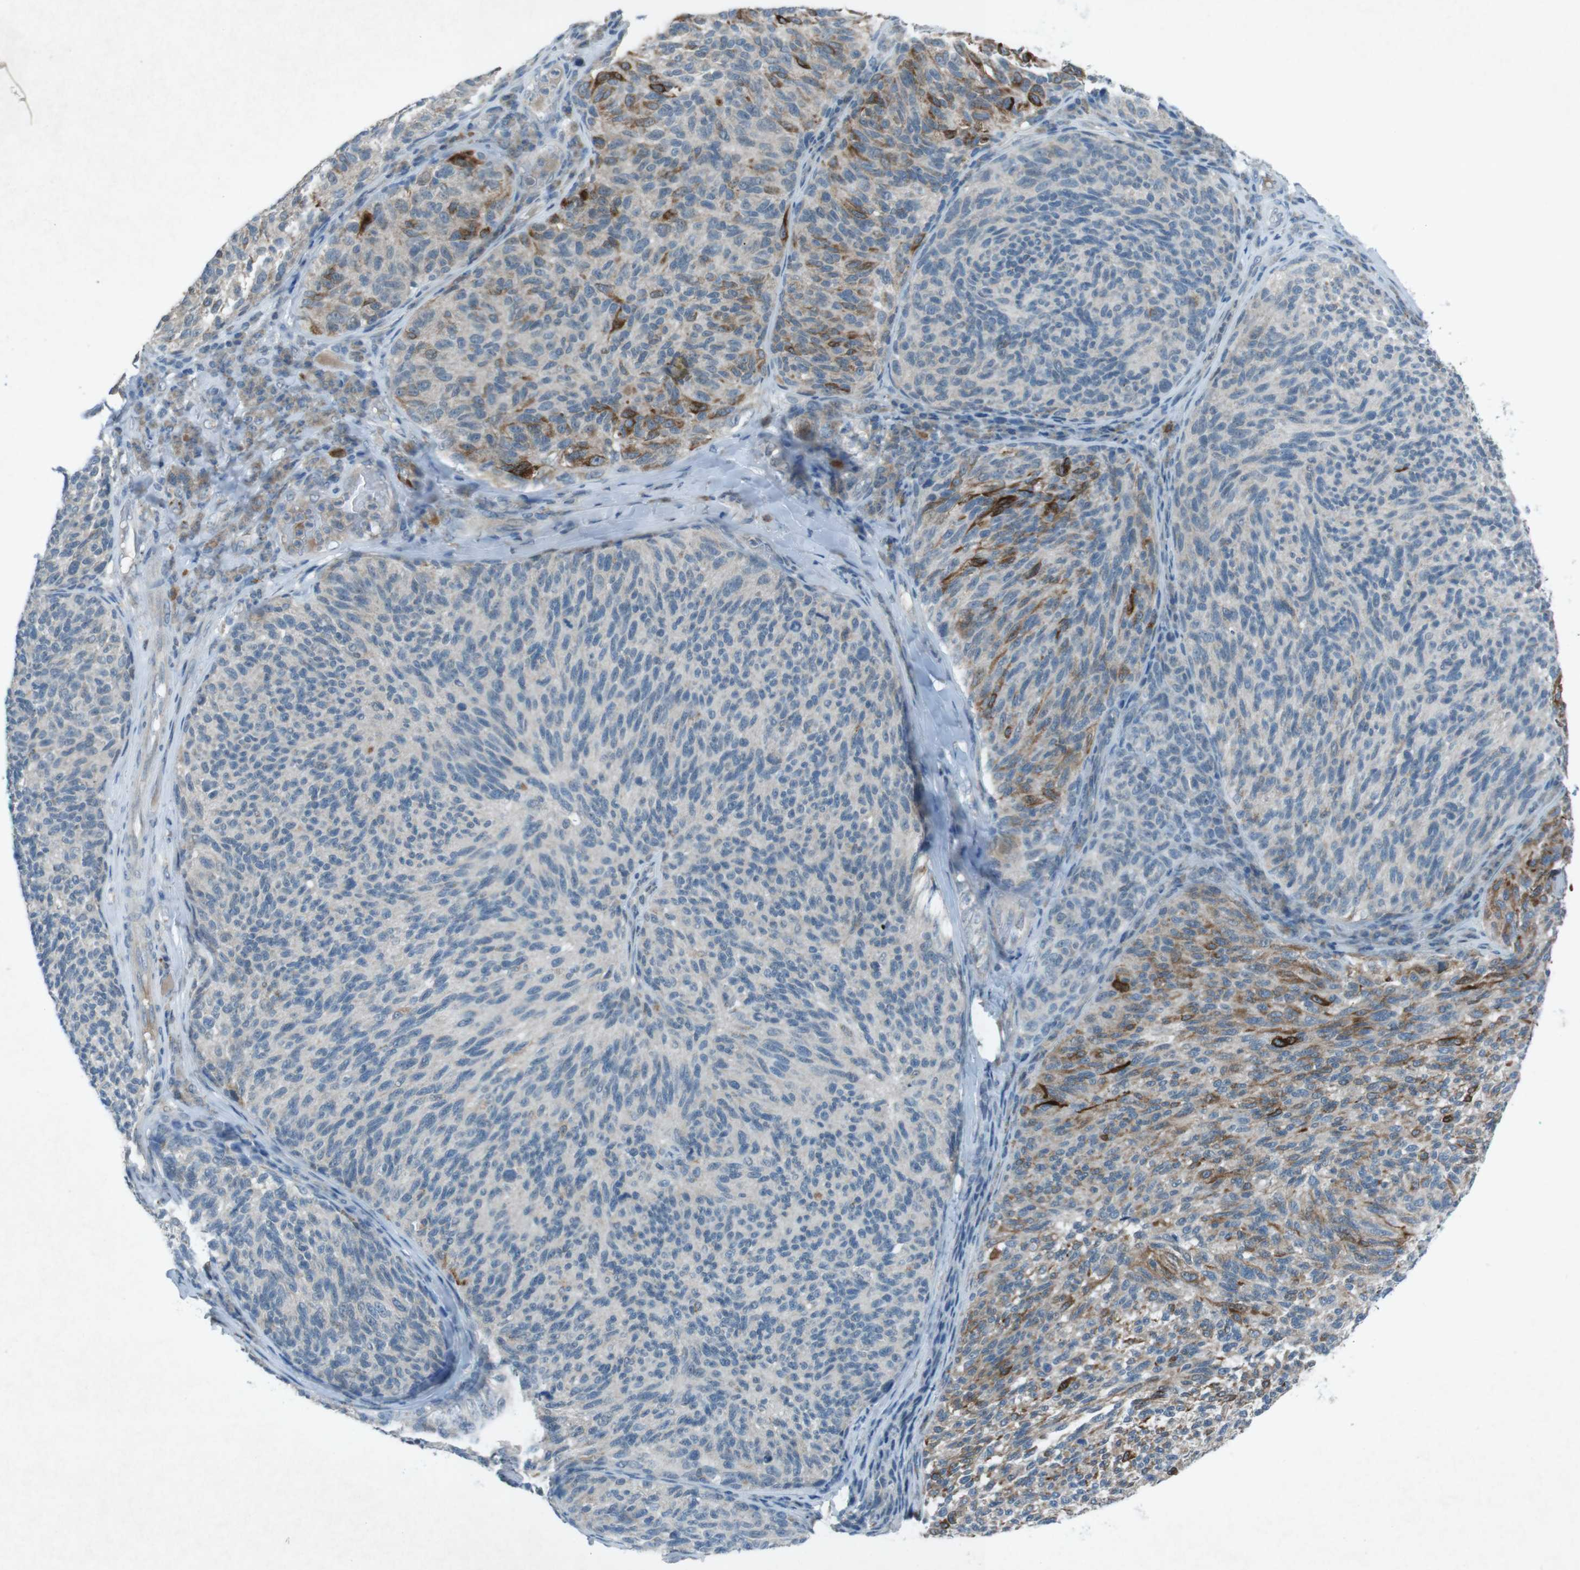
{"staining": {"intensity": "moderate", "quantity": "<25%", "location": "cytoplasmic/membranous"}, "tissue": "melanoma", "cell_type": "Tumor cells", "image_type": "cancer", "snomed": [{"axis": "morphology", "description": "Malignant melanoma, NOS"}, {"axis": "topography", "description": "Skin"}], "caption": "DAB (3,3'-diaminobenzidine) immunohistochemical staining of human malignant melanoma reveals moderate cytoplasmic/membranous protein staining in about <25% of tumor cells.", "gene": "FCRLA", "patient": {"sex": "female", "age": 73}}